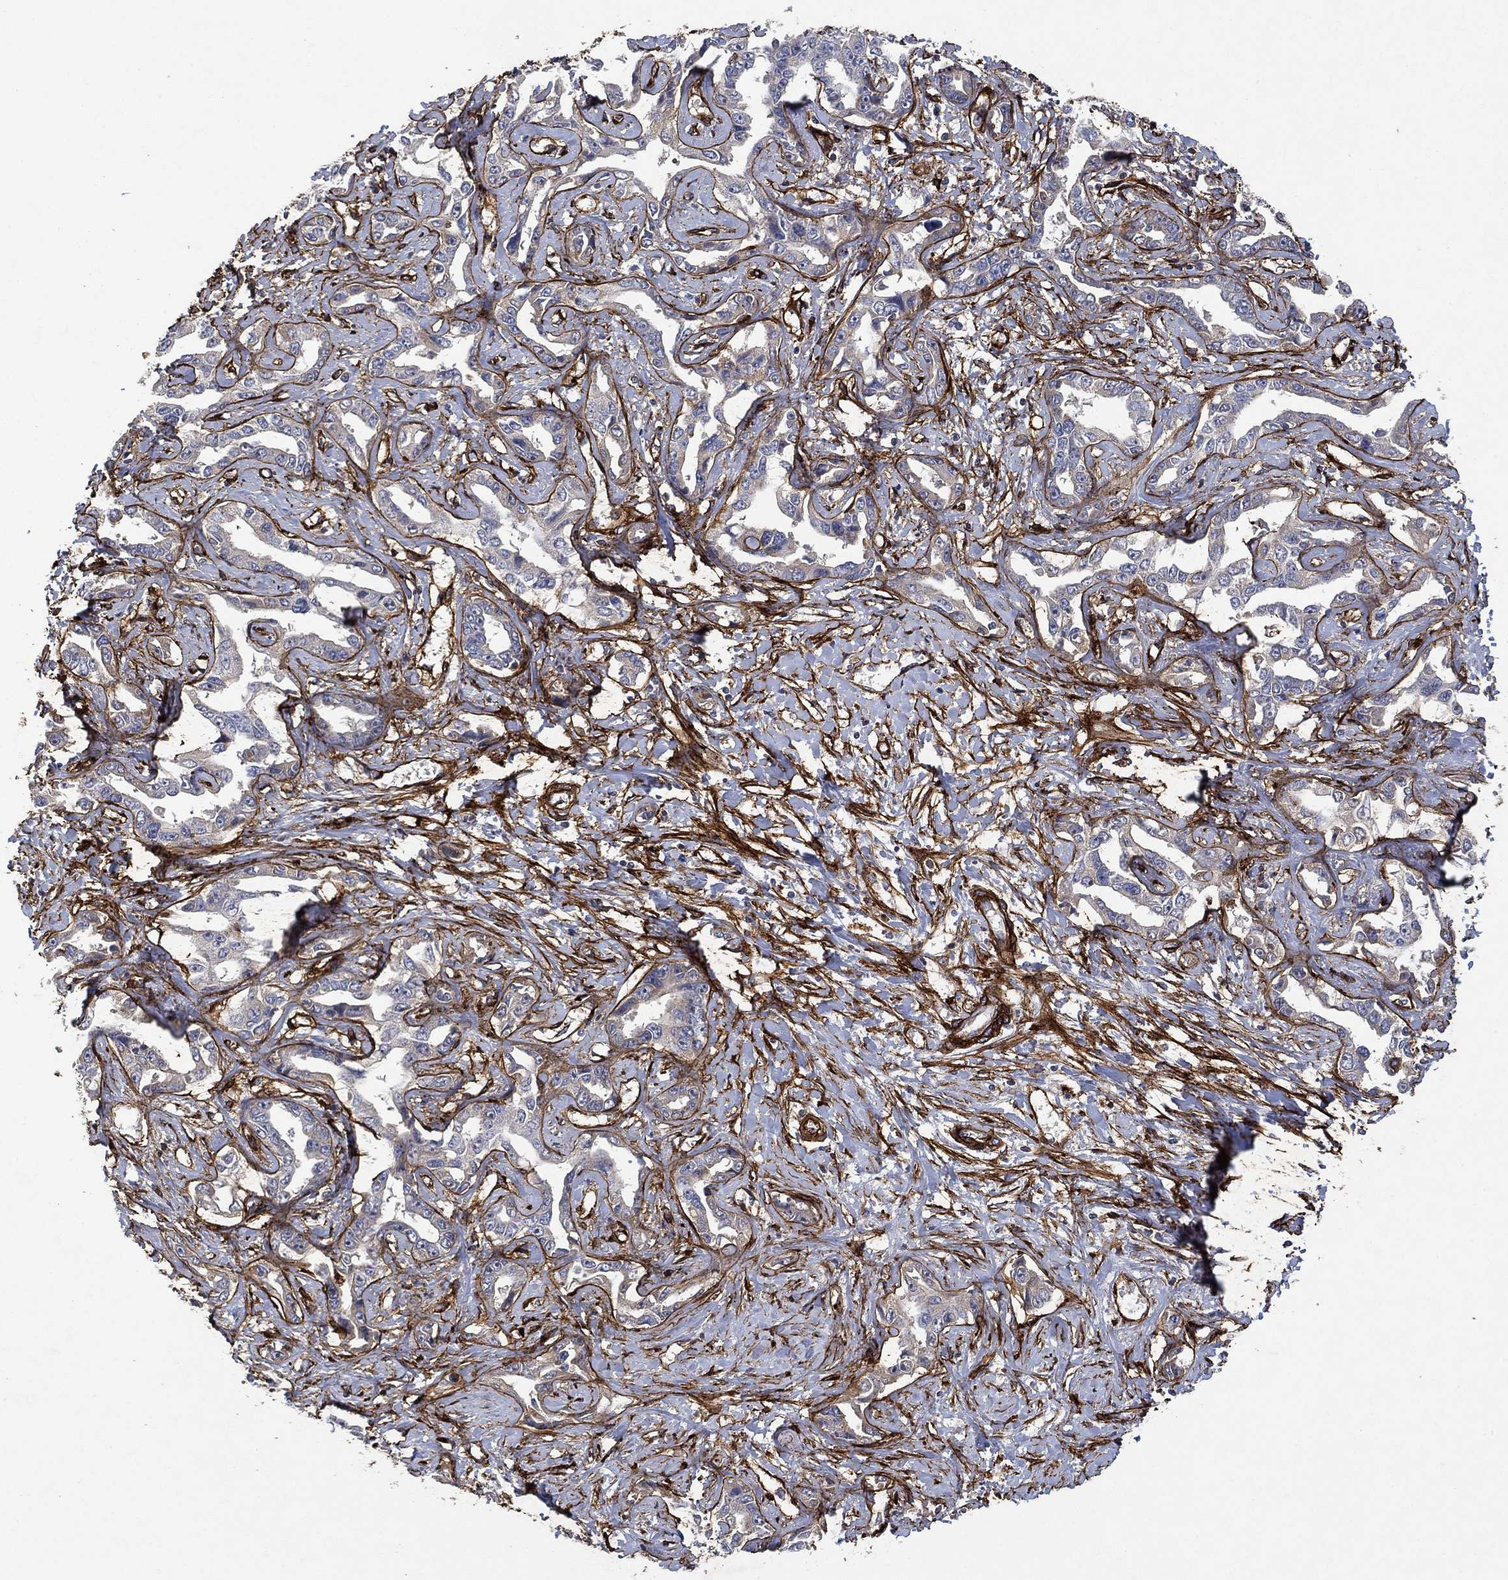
{"staining": {"intensity": "negative", "quantity": "none", "location": "none"}, "tissue": "liver cancer", "cell_type": "Tumor cells", "image_type": "cancer", "snomed": [{"axis": "morphology", "description": "Cholangiocarcinoma"}, {"axis": "topography", "description": "Liver"}], "caption": "Immunohistochemical staining of liver cancer displays no significant positivity in tumor cells.", "gene": "COL4A2", "patient": {"sex": "male", "age": 59}}